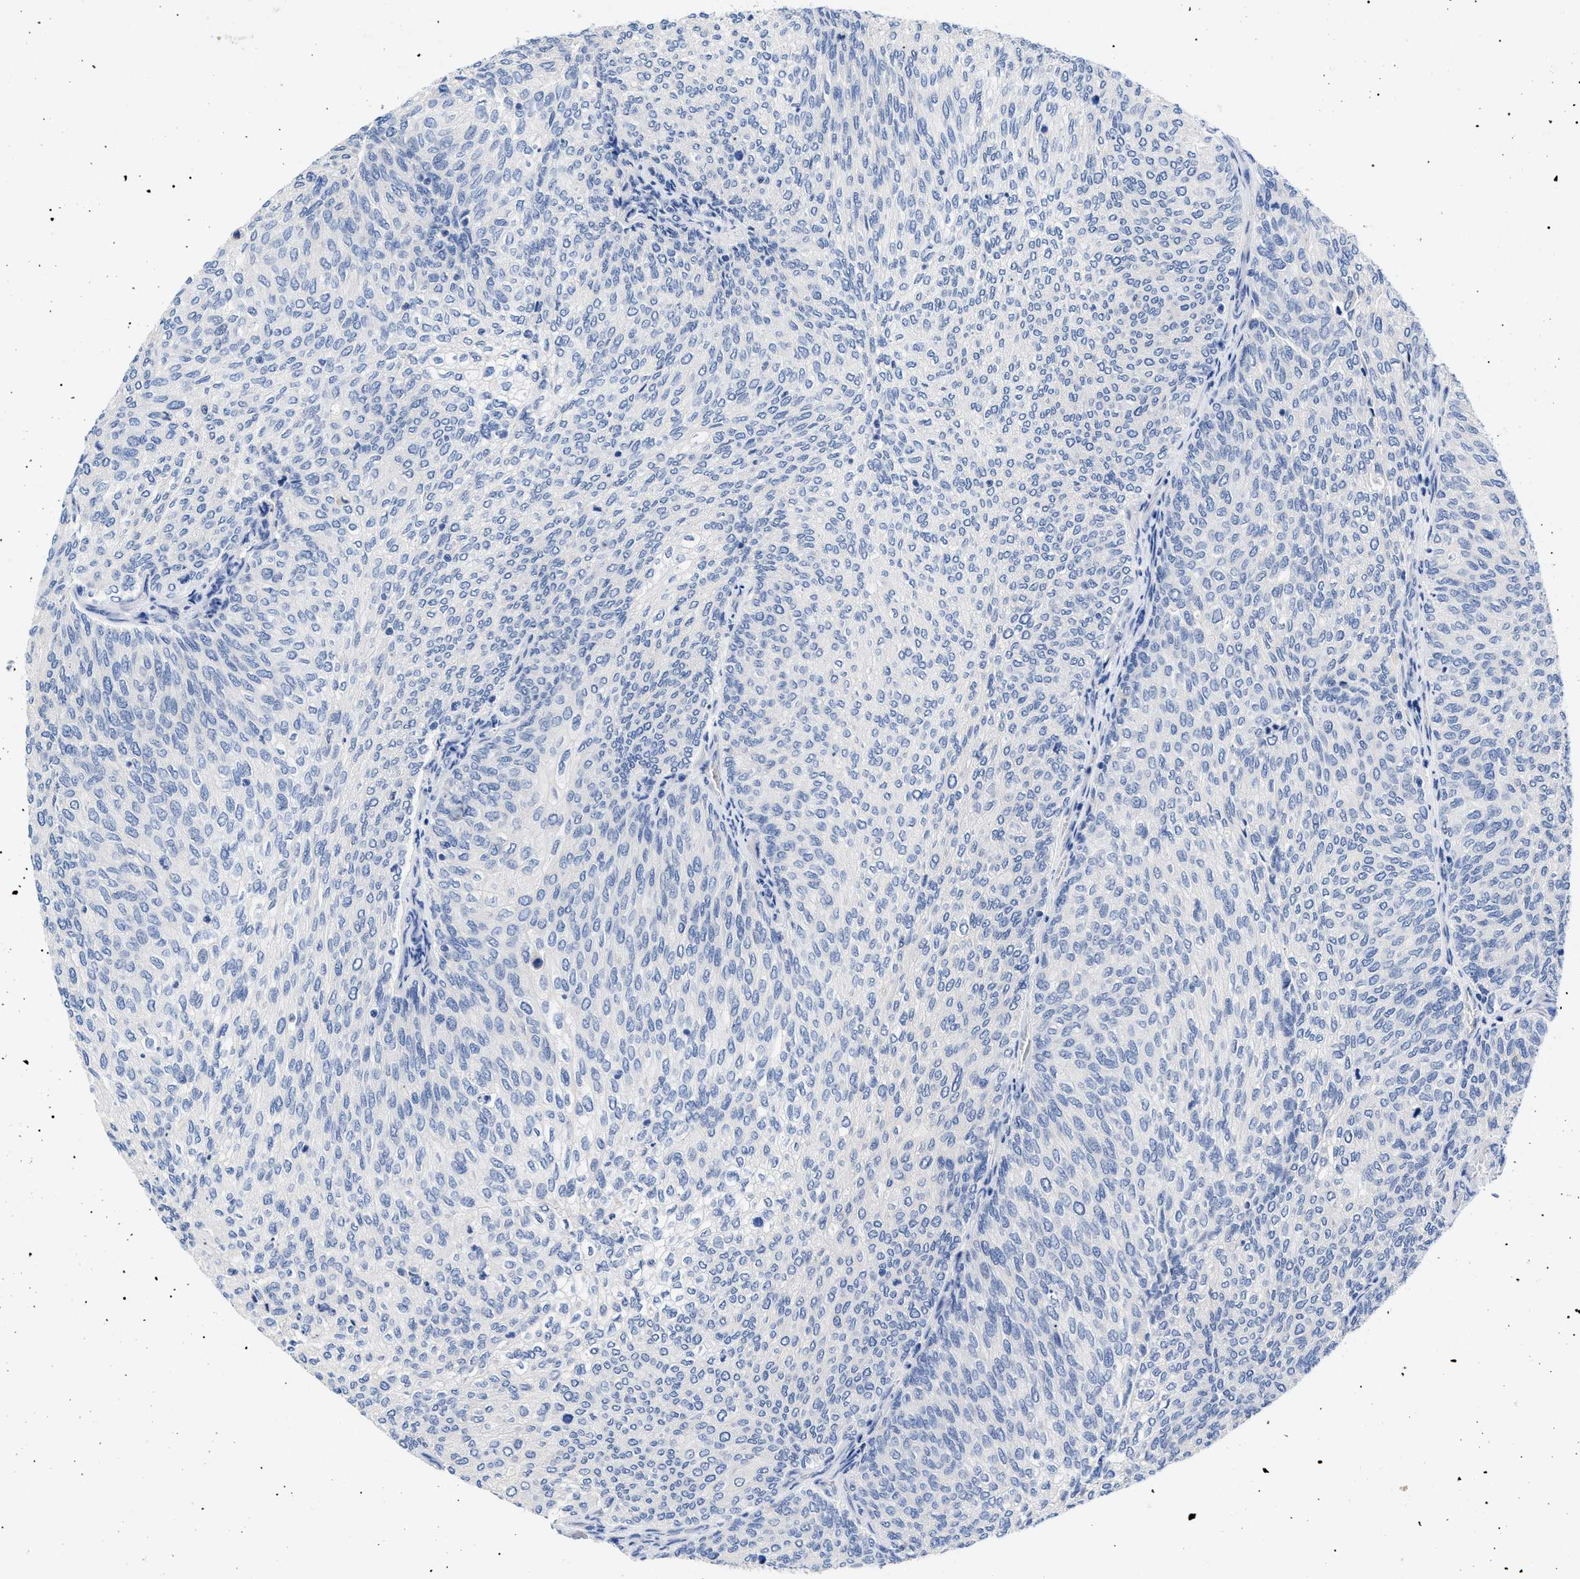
{"staining": {"intensity": "negative", "quantity": "none", "location": "none"}, "tissue": "urothelial cancer", "cell_type": "Tumor cells", "image_type": "cancer", "snomed": [{"axis": "morphology", "description": "Urothelial carcinoma, Low grade"}, {"axis": "topography", "description": "Urinary bladder"}], "caption": "The immunohistochemistry photomicrograph has no significant expression in tumor cells of low-grade urothelial carcinoma tissue.", "gene": "ACKR1", "patient": {"sex": "female", "age": 79}}